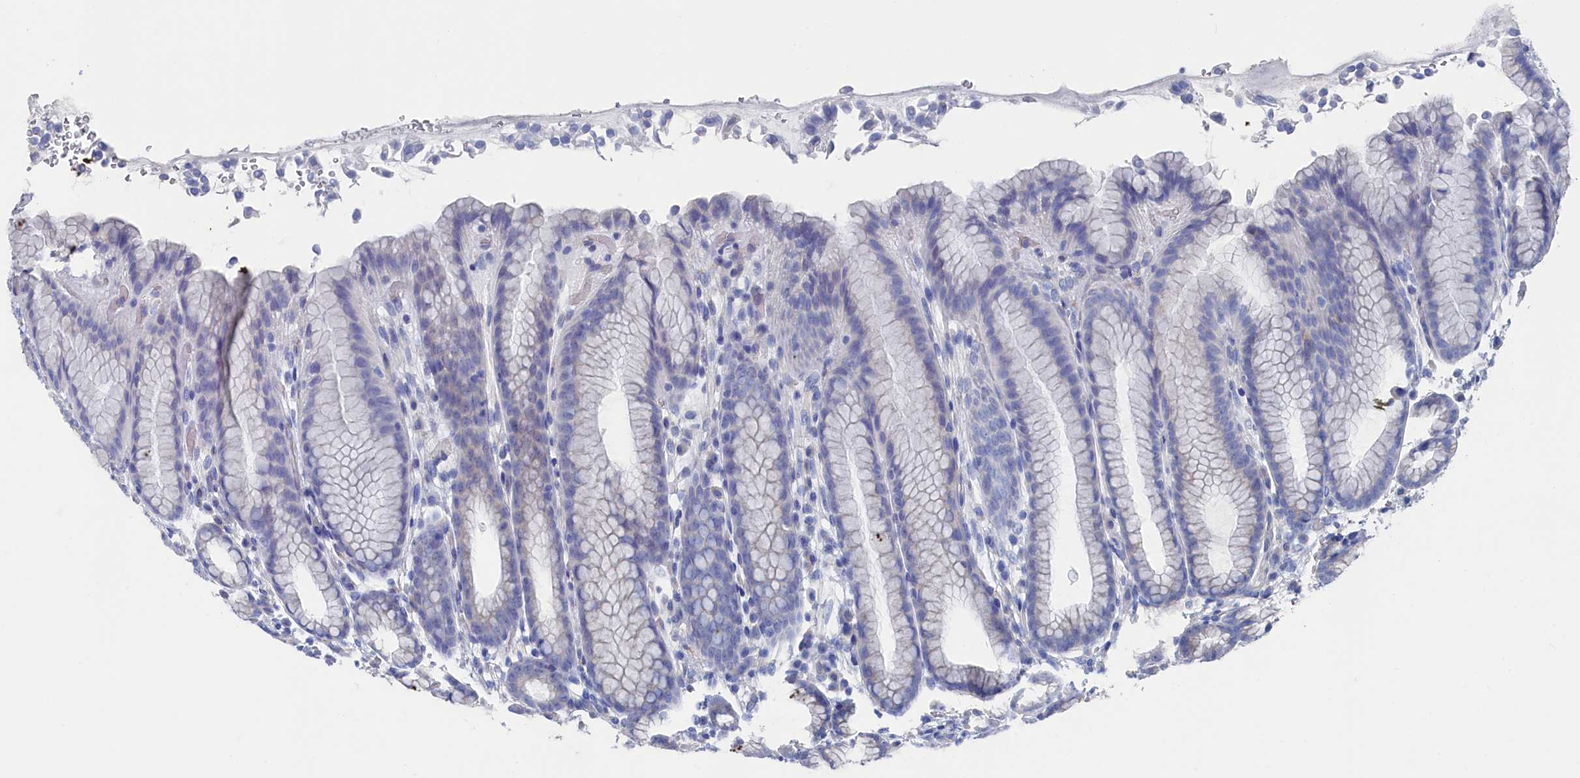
{"staining": {"intensity": "weak", "quantity": "25%-75%", "location": "cytoplasmic/membranous"}, "tissue": "stomach", "cell_type": "Glandular cells", "image_type": "normal", "snomed": [{"axis": "morphology", "description": "Normal tissue, NOS"}, {"axis": "topography", "description": "Stomach"}], "caption": "Protein staining reveals weak cytoplasmic/membranous positivity in about 25%-75% of glandular cells in benign stomach. (DAB (3,3'-diaminobenzidine) = brown stain, brightfield microscopy at high magnification).", "gene": "TMOD2", "patient": {"sex": "male", "age": 42}}